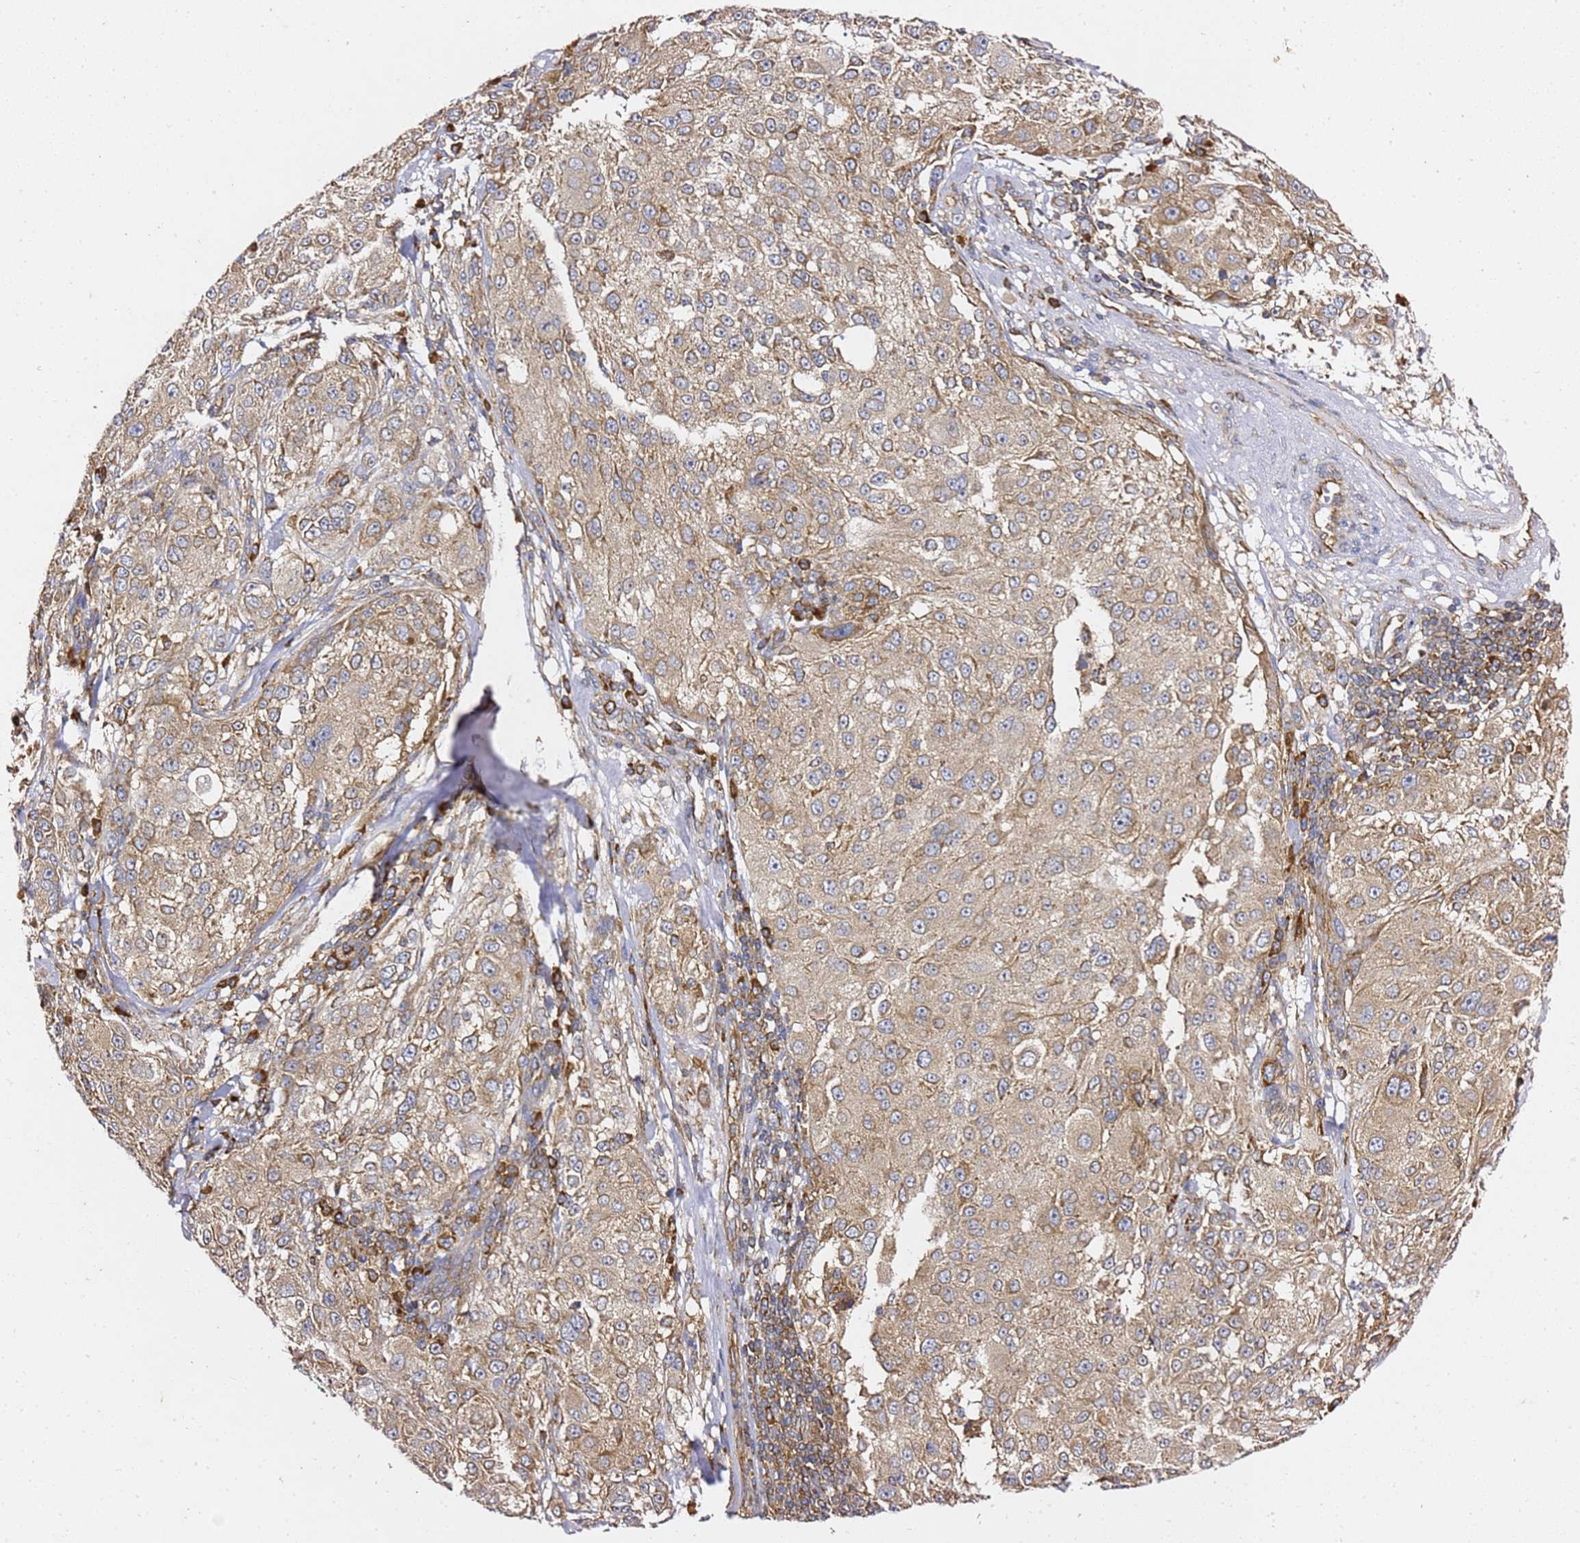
{"staining": {"intensity": "weak", "quantity": ">75%", "location": "cytoplasmic/membranous"}, "tissue": "melanoma", "cell_type": "Tumor cells", "image_type": "cancer", "snomed": [{"axis": "morphology", "description": "Necrosis, NOS"}, {"axis": "morphology", "description": "Malignant melanoma, NOS"}, {"axis": "topography", "description": "Skin"}], "caption": "Brown immunohistochemical staining in human melanoma reveals weak cytoplasmic/membranous expression in about >75% of tumor cells.", "gene": "TPST1", "patient": {"sex": "female", "age": 87}}